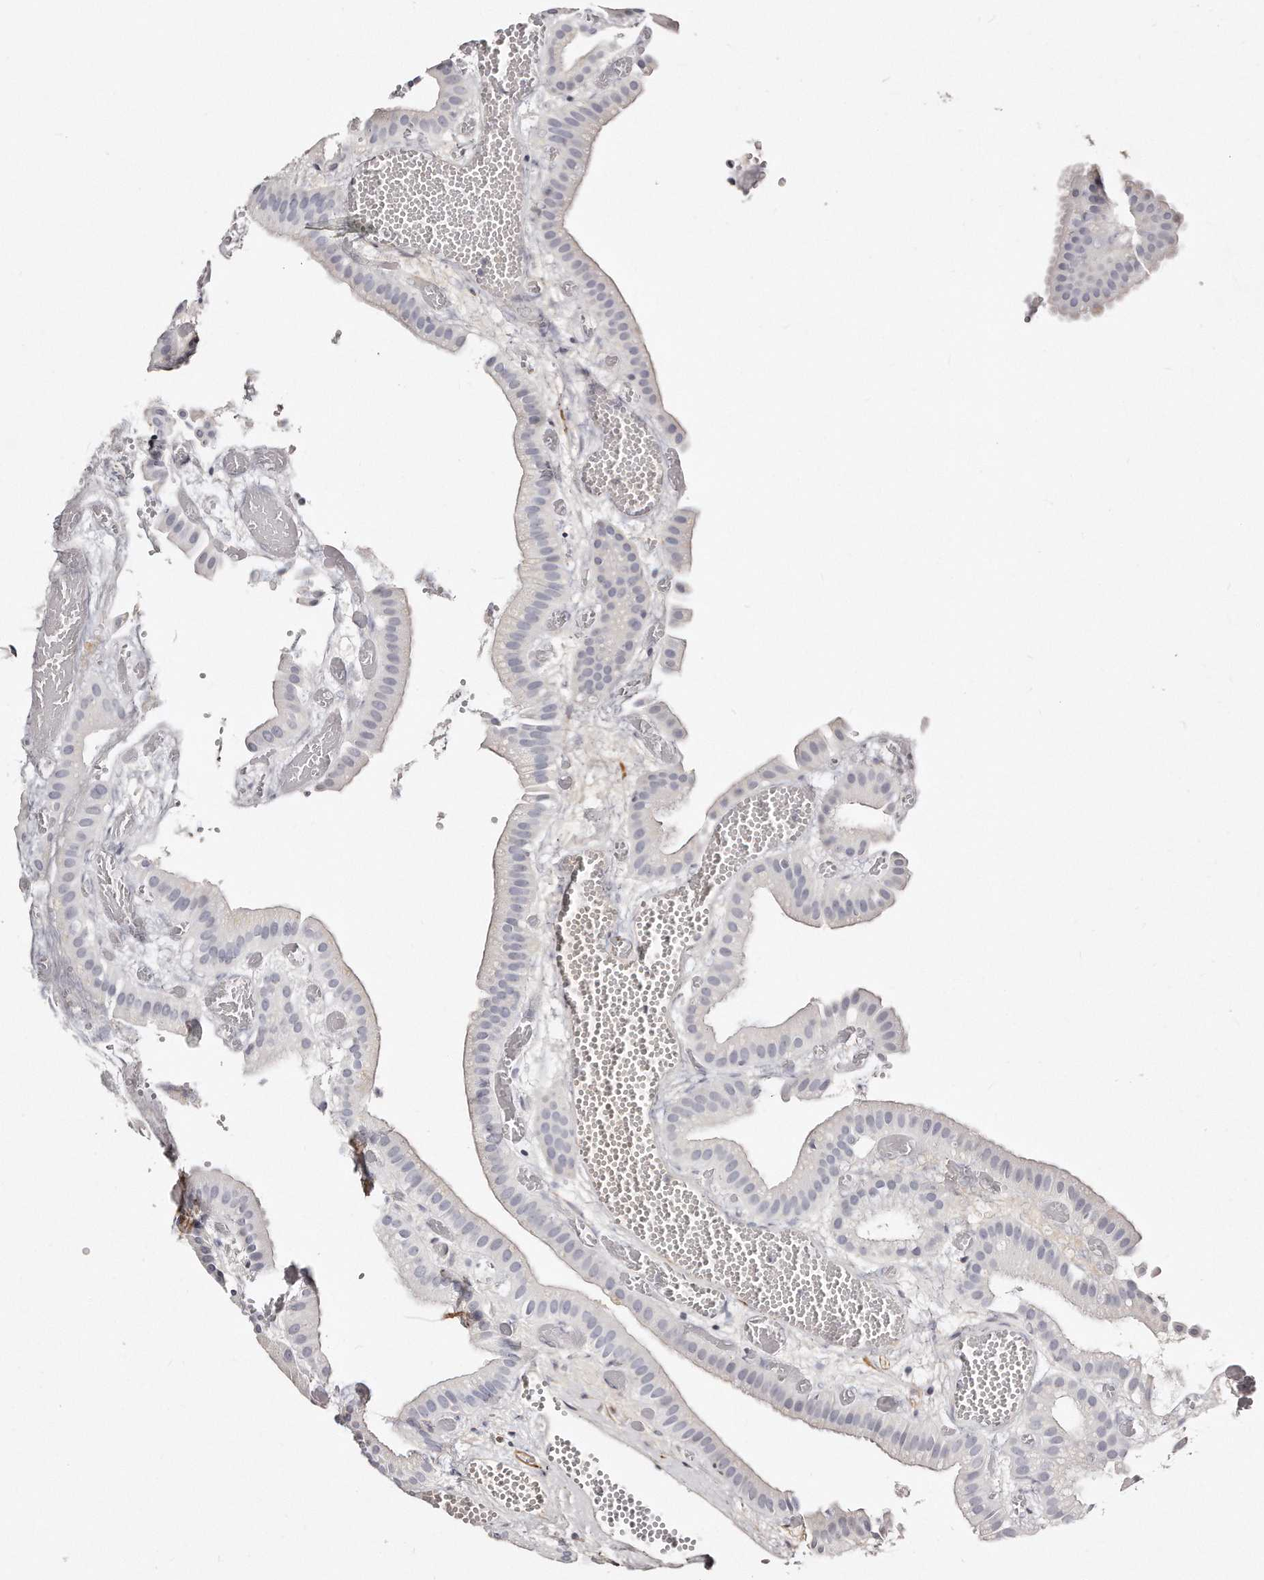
{"staining": {"intensity": "negative", "quantity": "none", "location": "none"}, "tissue": "gallbladder", "cell_type": "Glandular cells", "image_type": "normal", "snomed": [{"axis": "morphology", "description": "Normal tissue, NOS"}, {"axis": "topography", "description": "Gallbladder"}], "caption": "High magnification brightfield microscopy of benign gallbladder stained with DAB (brown) and counterstained with hematoxylin (blue): glandular cells show no significant staining.", "gene": "LMOD1", "patient": {"sex": "female", "age": 64}}